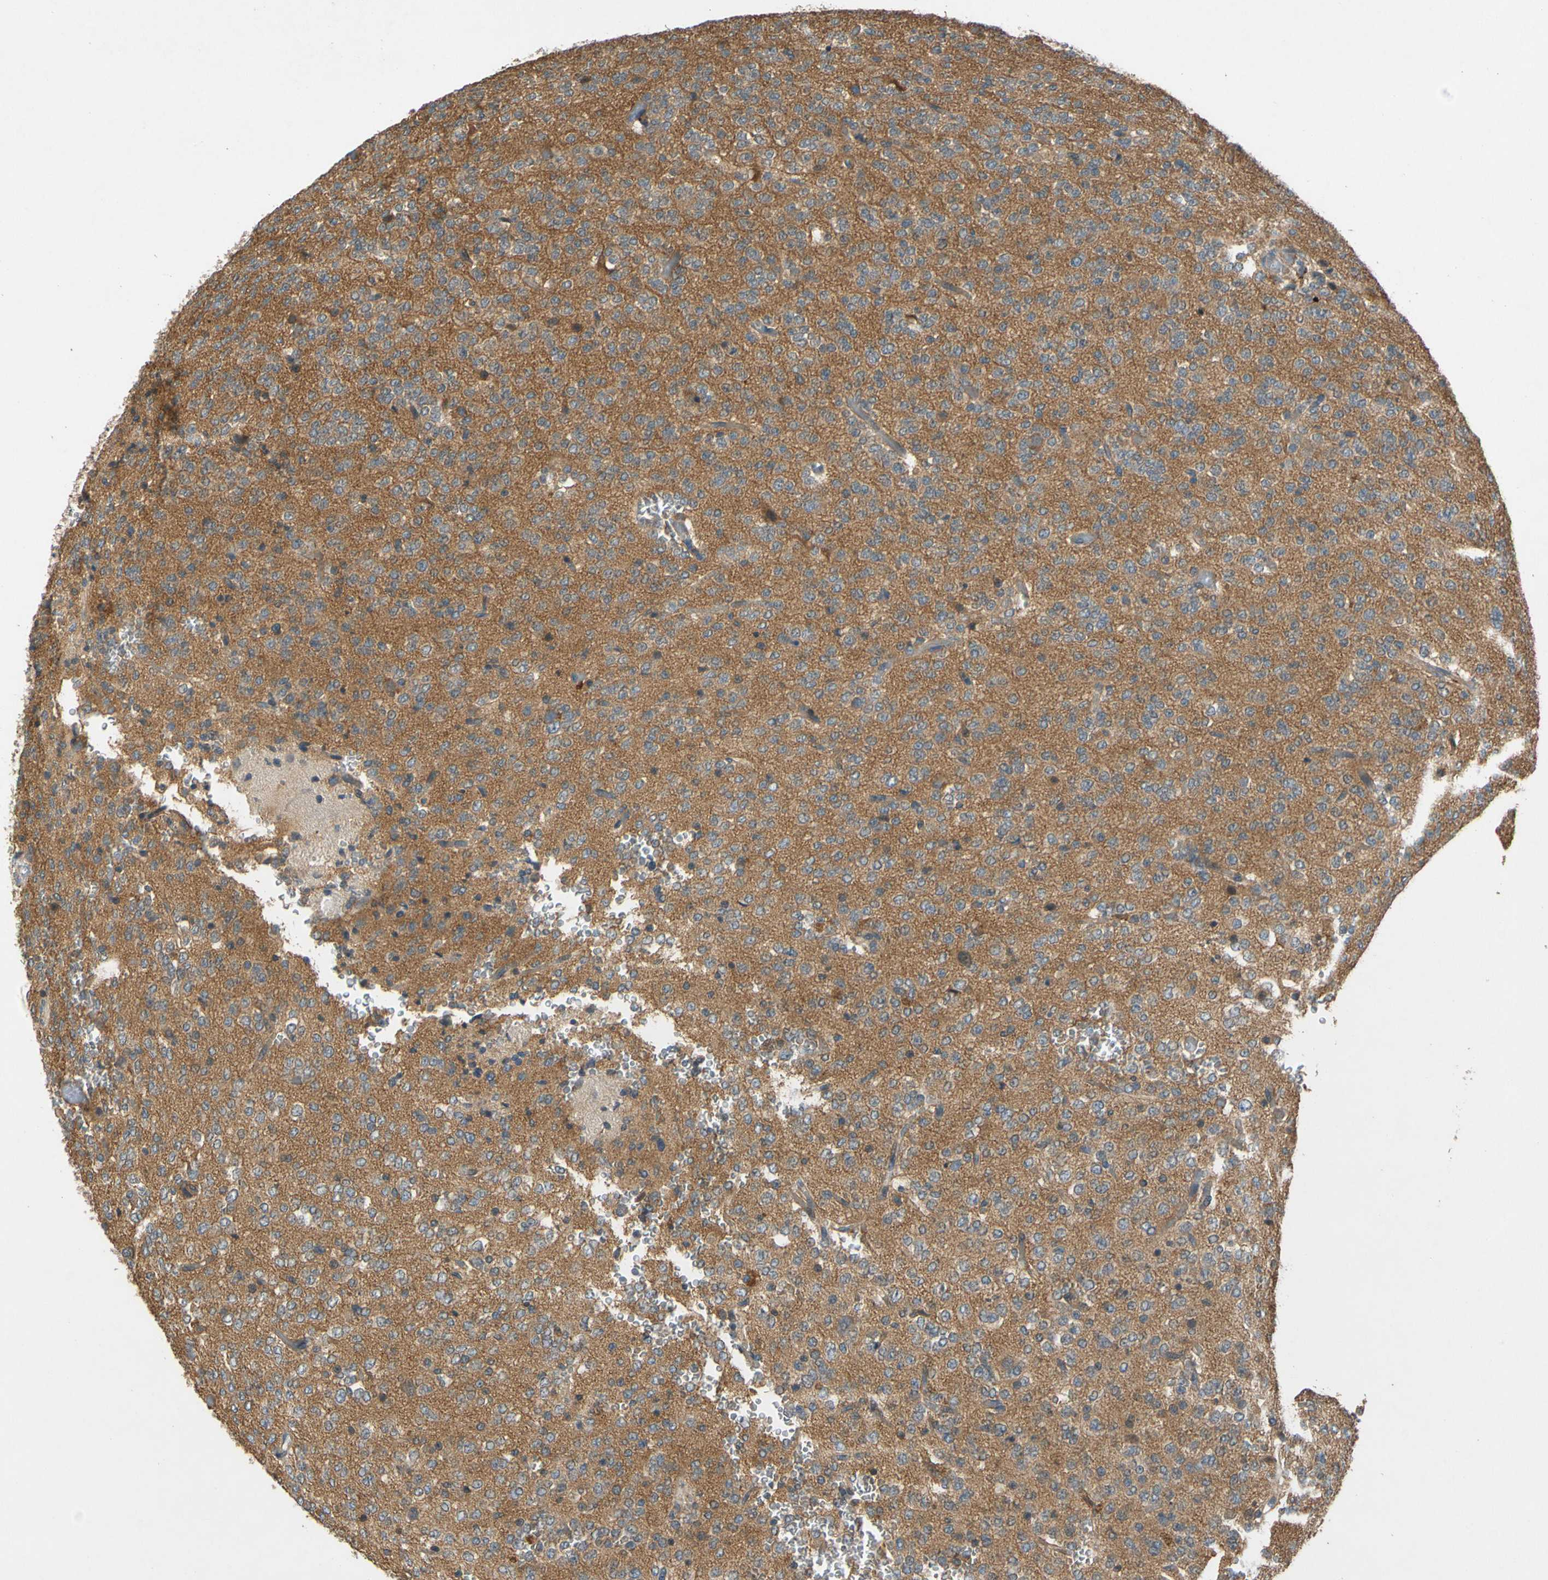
{"staining": {"intensity": "strong", "quantity": ">75%", "location": "cytoplasmic/membranous"}, "tissue": "glioma", "cell_type": "Tumor cells", "image_type": "cancer", "snomed": [{"axis": "morphology", "description": "Glioma, malignant, Low grade"}, {"axis": "topography", "description": "Brain"}], "caption": "A high amount of strong cytoplasmic/membranous staining is present in about >75% of tumor cells in glioma tissue. (DAB IHC, brown staining for protein, blue staining for nuclei).", "gene": "USP46", "patient": {"sex": "male", "age": 38}}